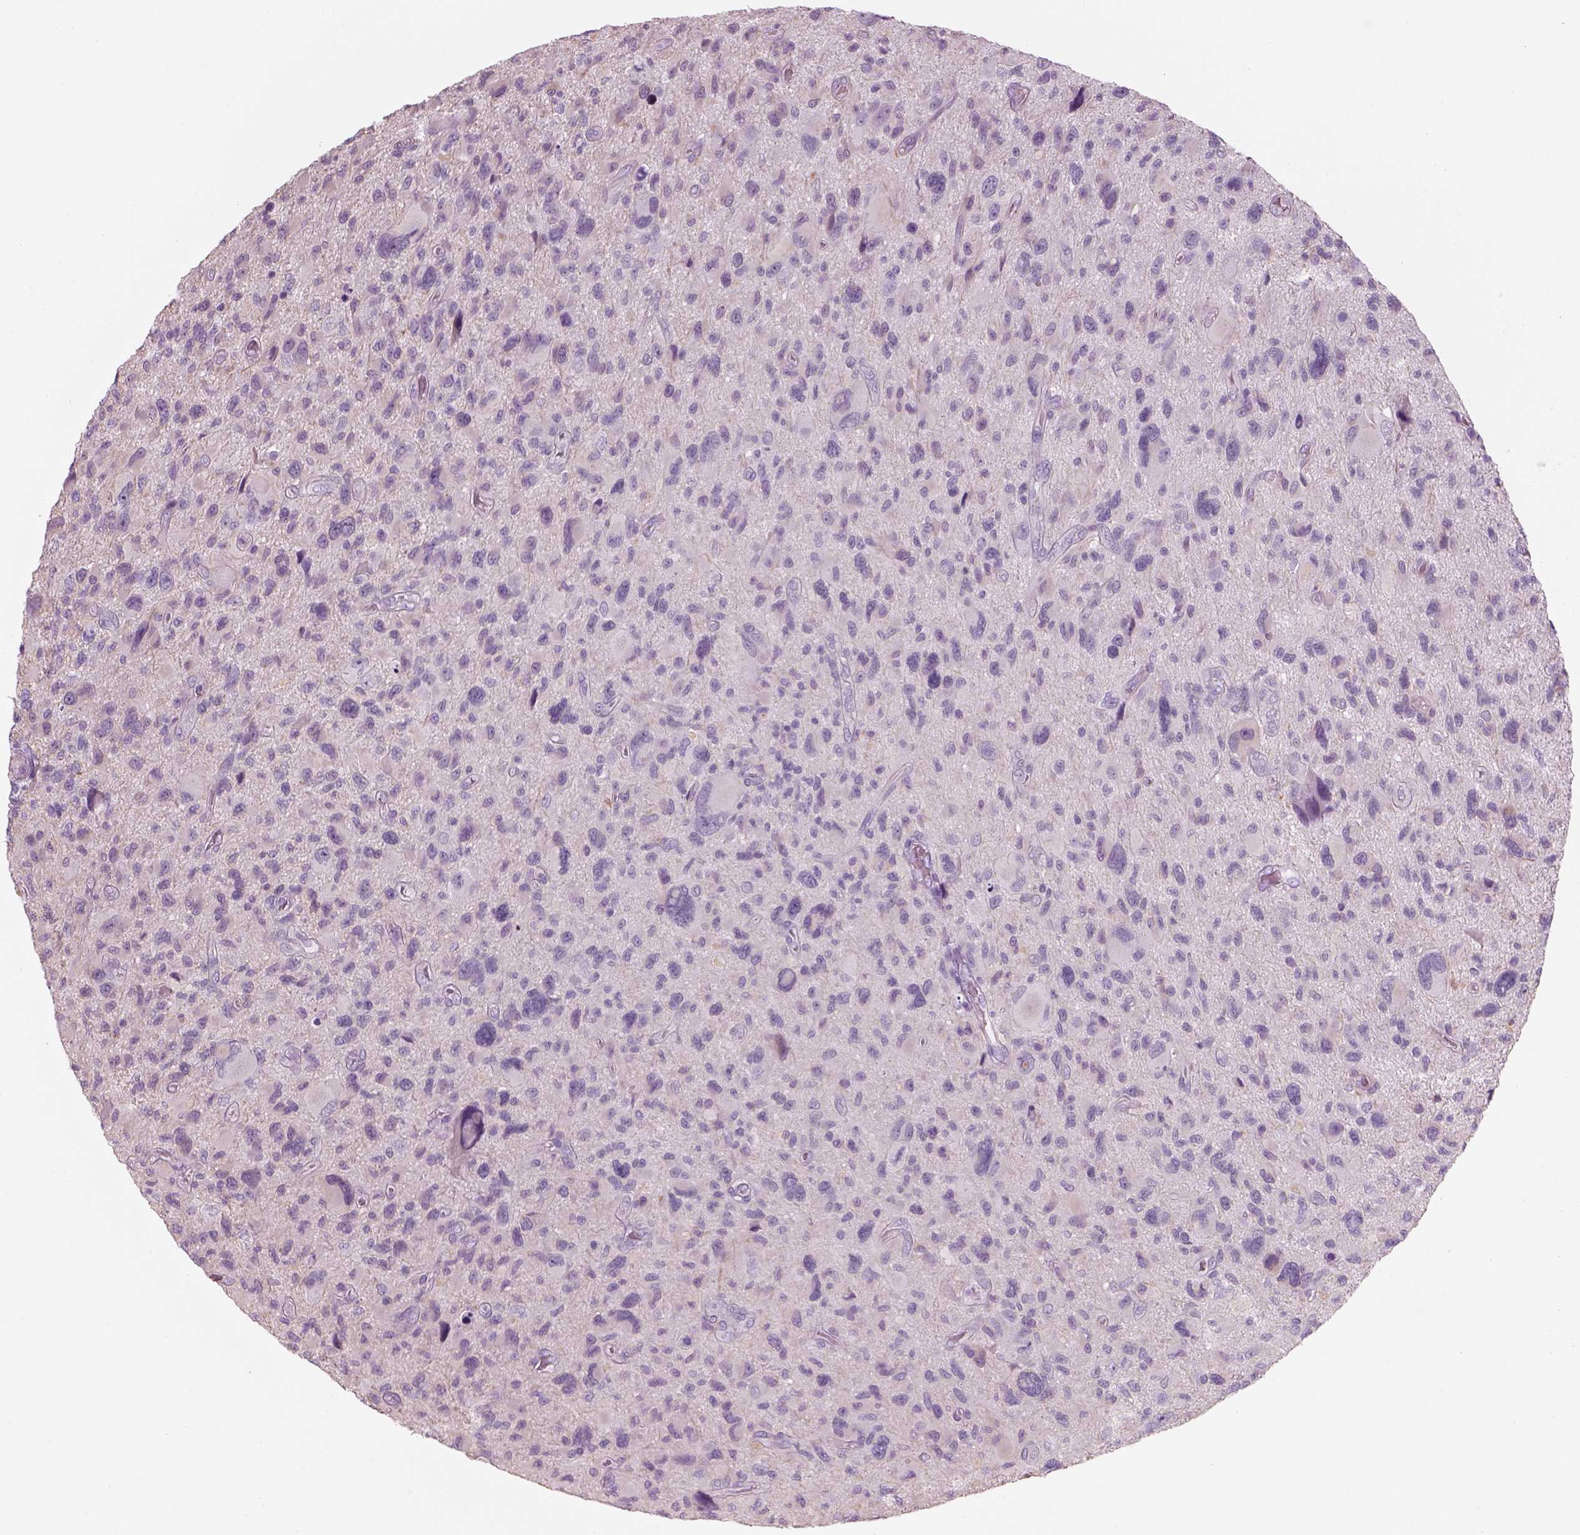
{"staining": {"intensity": "negative", "quantity": "none", "location": "none"}, "tissue": "glioma", "cell_type": "Tumor cells", "image_type": "cancer", "snomed": [{"axis": "morphology", "description": "Glioma, malignant, NOS"}, {"axis": "morphology", "description": "Glioma, malignant, High grade"}, {"axis": "topography", "description": "Brain"}], "caption": "Immunohistochemistry histopathology image of human glioma stained for a protein (brown), which exhibits no staining in tumor cells.", "gene": "GAS2L2", "patient": {"sex": "female", "age": 71}}